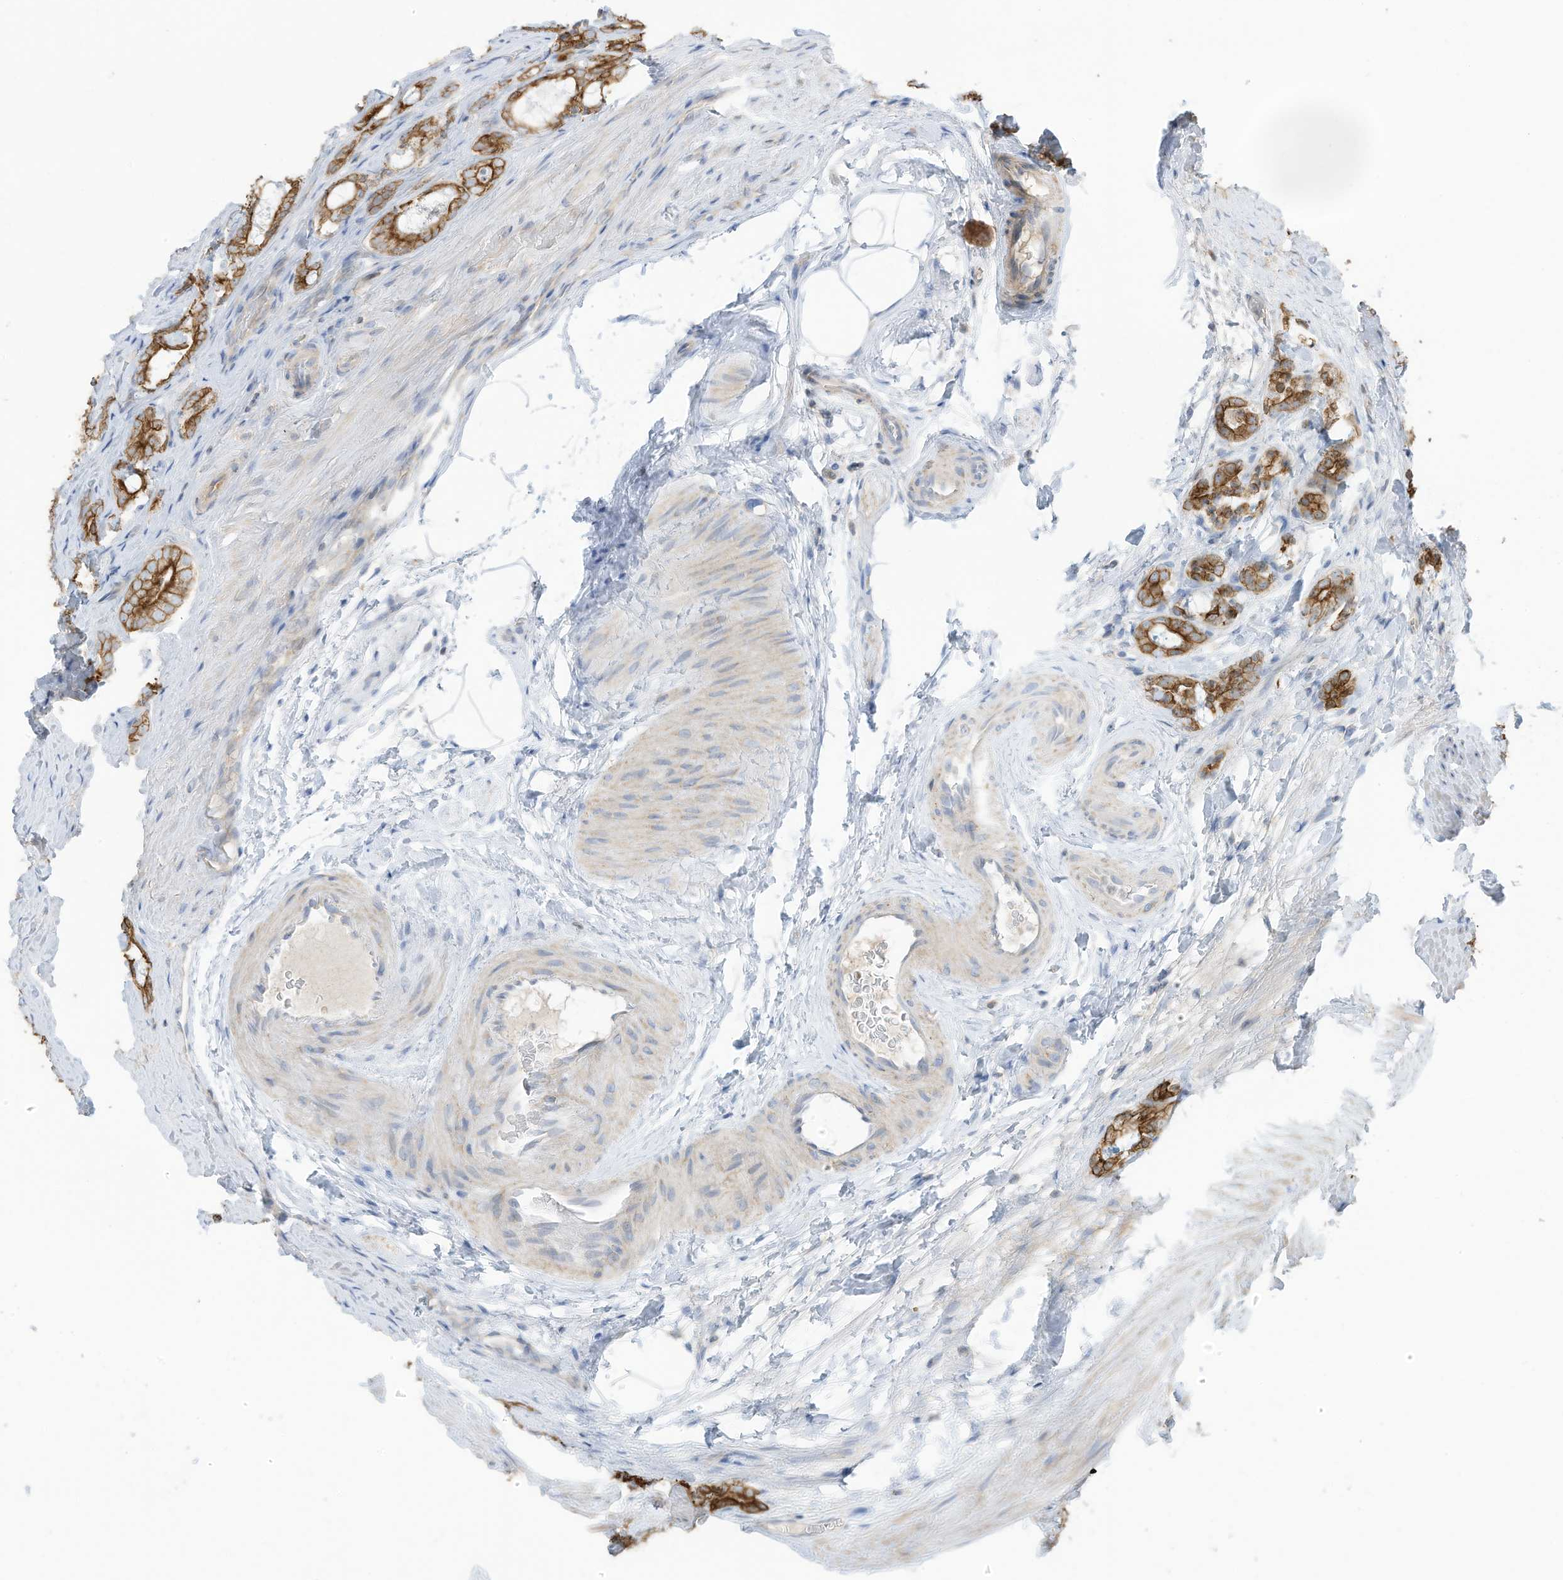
{"staining": {"intensity": "strong", "quantity": ">75%", "location": "cytoplasmic/membranous"}, "tissue": "prostate cancer", "cell_type": "Tumor cells", "image_type": "cancer", "snomed": [{"axis": "morphology", "description": "Adenocarcinoma, High grade"}, {"axis": "topography", "description": "Prostate"}], "caption": "Protein expression analysis of prostate cancer (high-grade adenocarcinoma) displays strong cytoplasmic/membranous expression in approximately >75% of tumor cells.", "gene": "CGAS", "patient": {"sex": "male", "age": 63}}